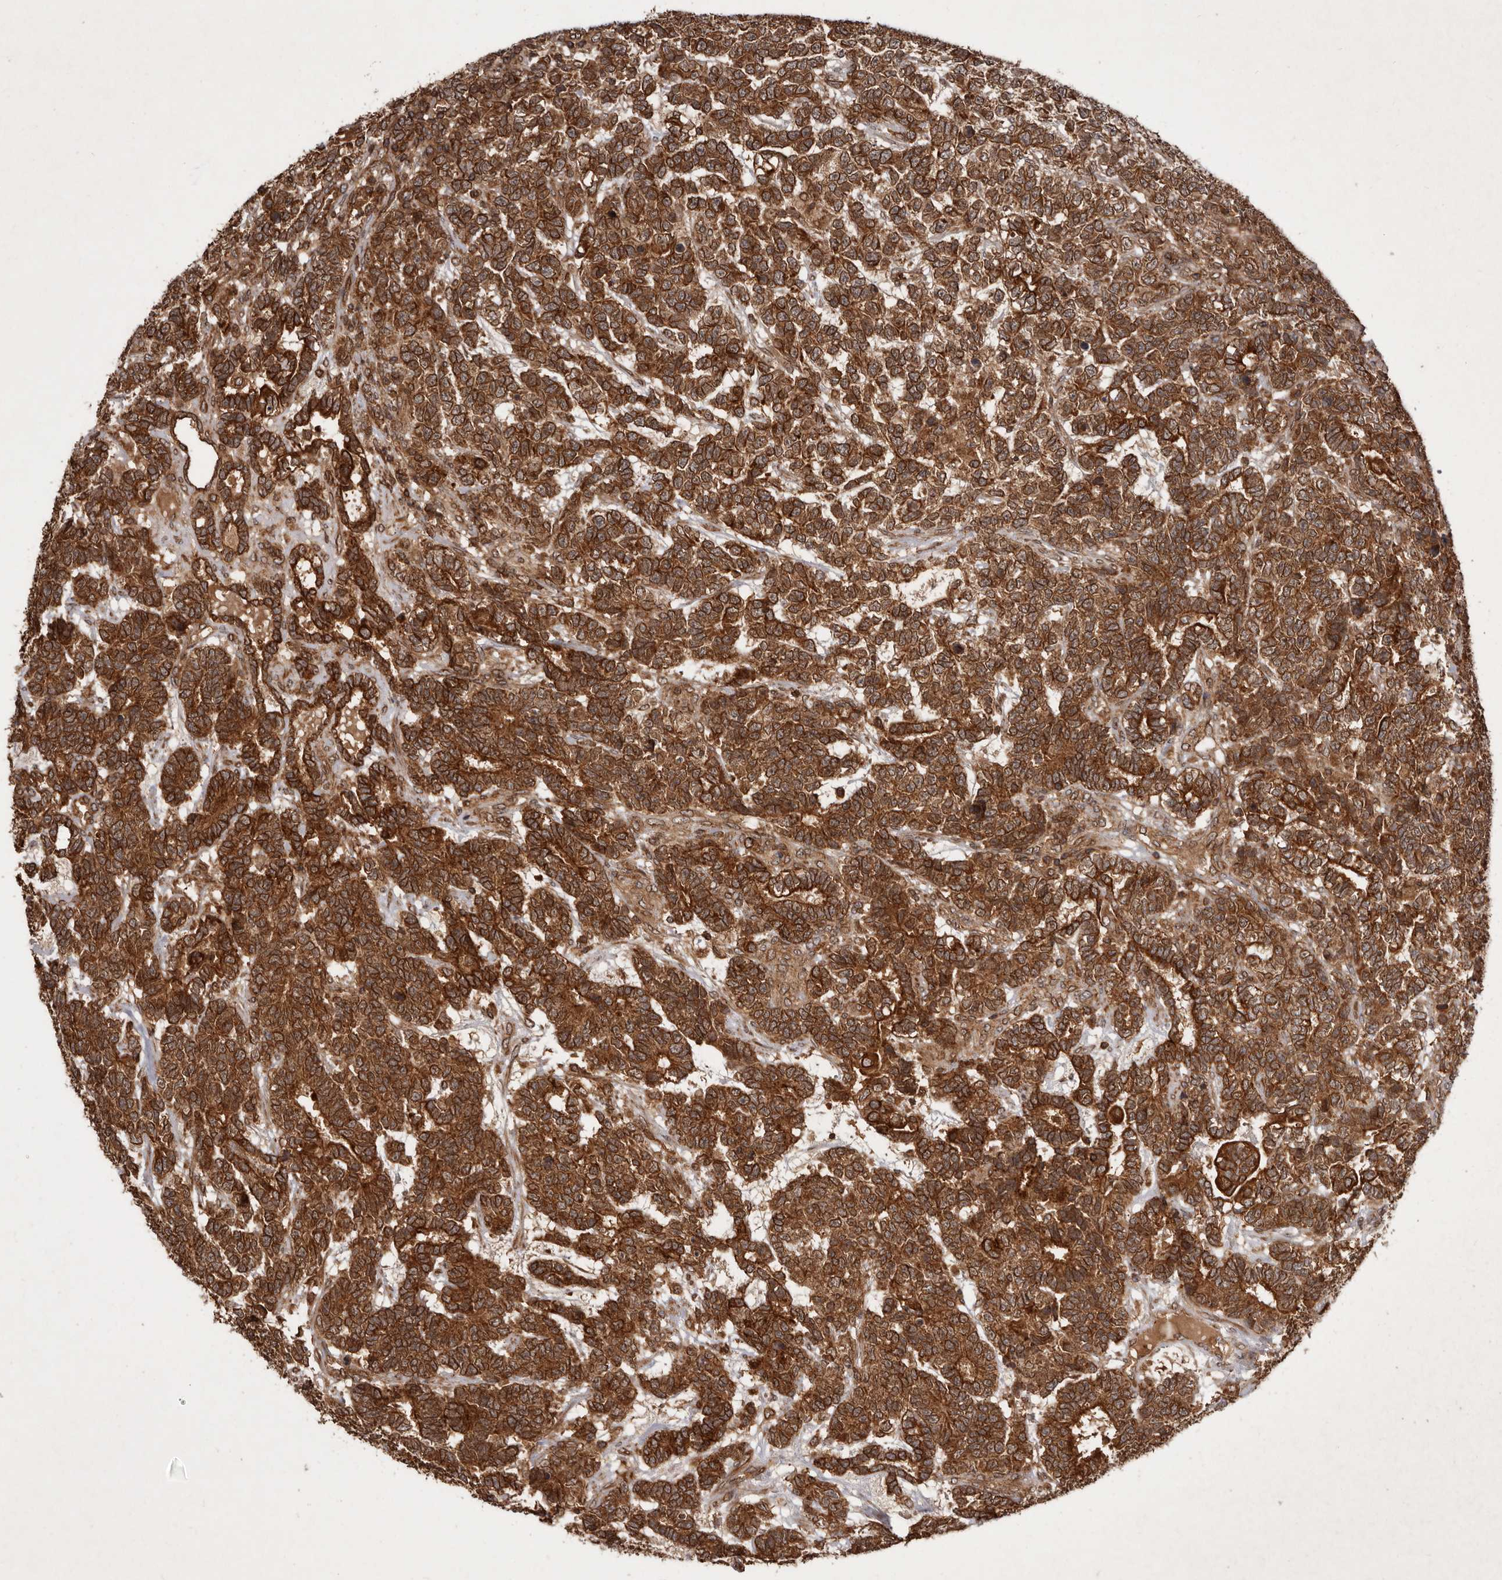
{"staining": {"intensity": "strong", "quantity": ">75%", "location": "cytoplasmic/membranous,nuclear"}, "tissue": "testis cancer", "cell_type": "Tumor cells", "image_type": "cancer", "snomed": [{"axis": "morphology", "description": "Carcinoma, Embryonal, NOS"}, {"axis": "topography", "description": "Testis"}], "caption": "Testis cancer stained with IHC shows strong cytoplasmic/membranous and nuclear expression in about >75% of tumor cells. (DAB IHC with brightfield microscopy, high magnification).", "gene": "STK36", "patient": {"sex": "male", "age": 26}}